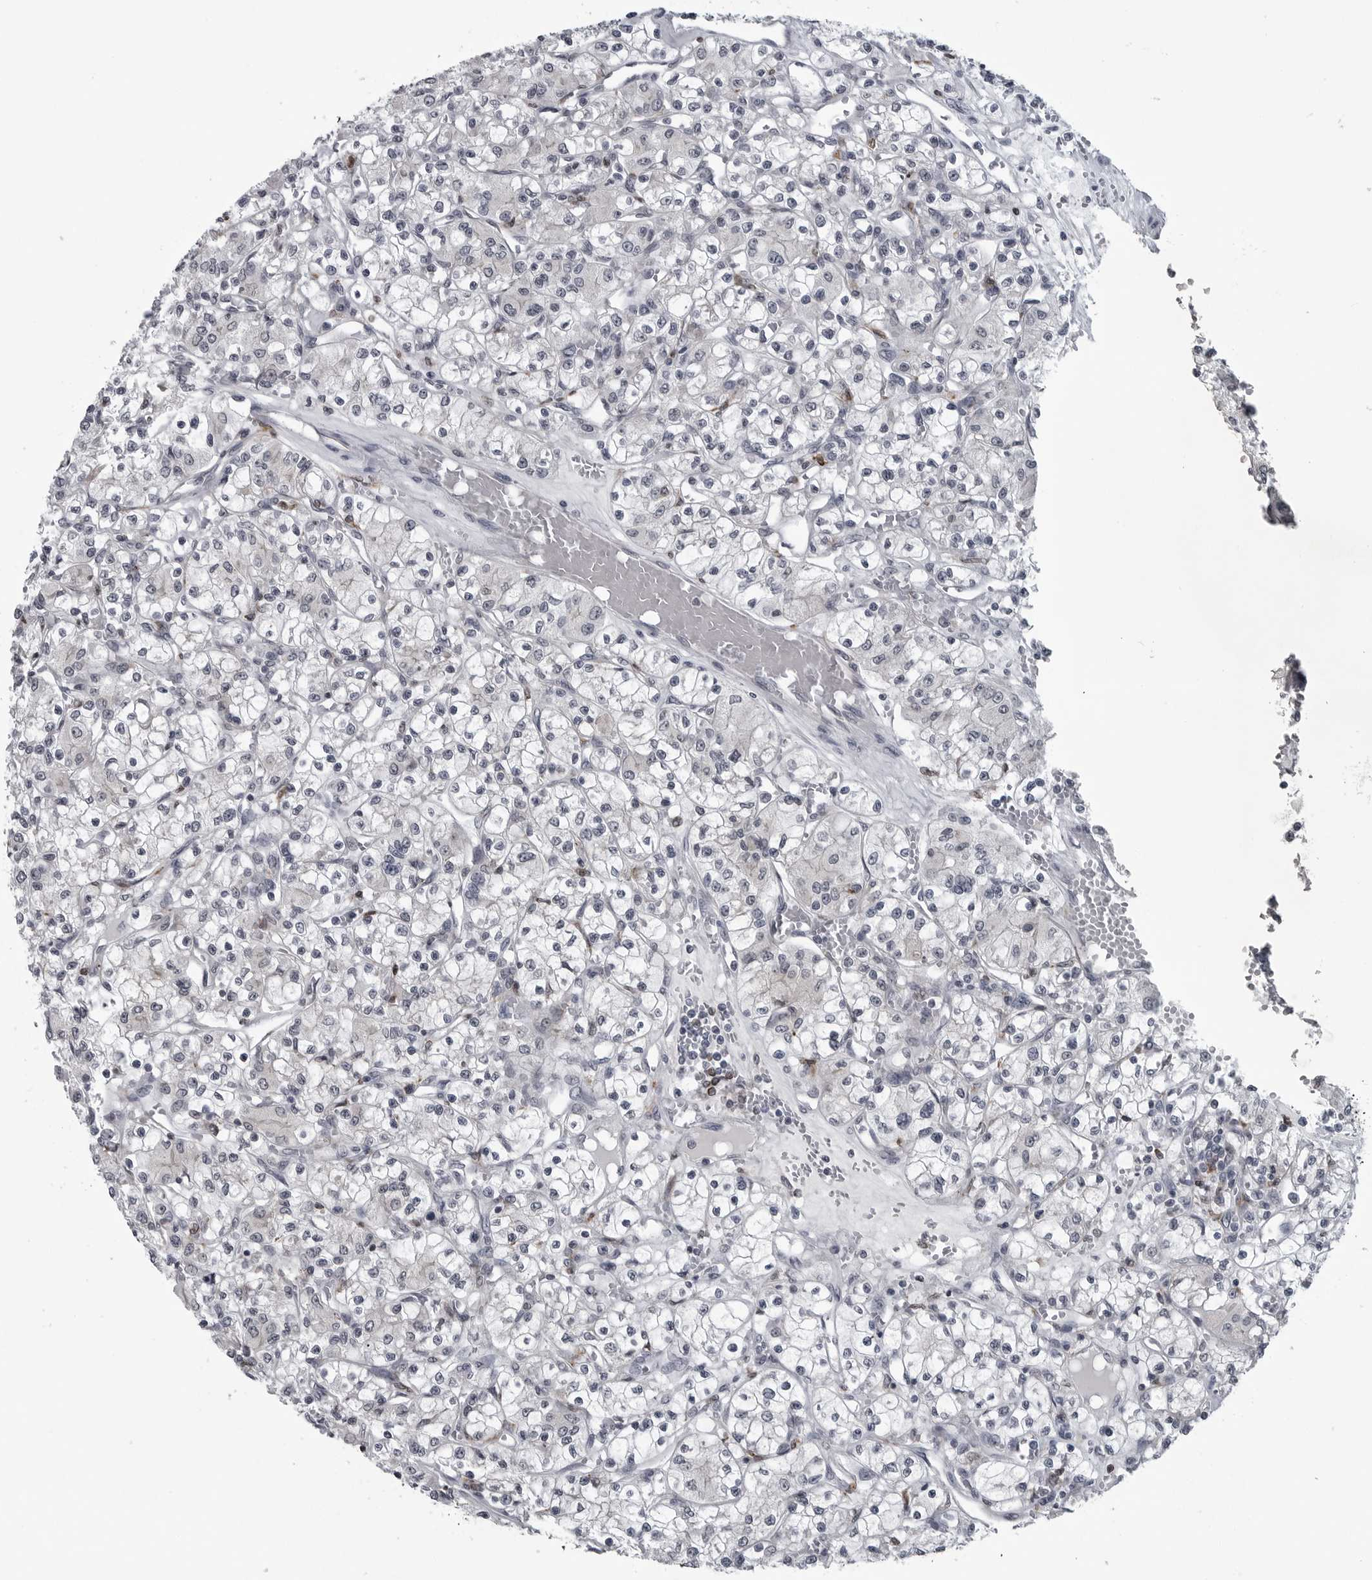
{"staining": {"intensity": "negative", "quantity": "none", "location": "none"}, "tissue": "renal cancer", "cell_type": "Tumor cells", "image_type": "cancer", "snomed": [{"axis": "morphology", "description": "Adenocarcinoma, NOS"}, {"axis": "topography", "description": "Kidney"}], "caption": "Immunohistochemistry histopathology image of neoplastic tissue: adenocarcinoma (renal) stained with DAB exhibits no significant protein staining in tumor cells.", "gene": "LYSMD1", "patient": {"sex": "female", "age": 59}}